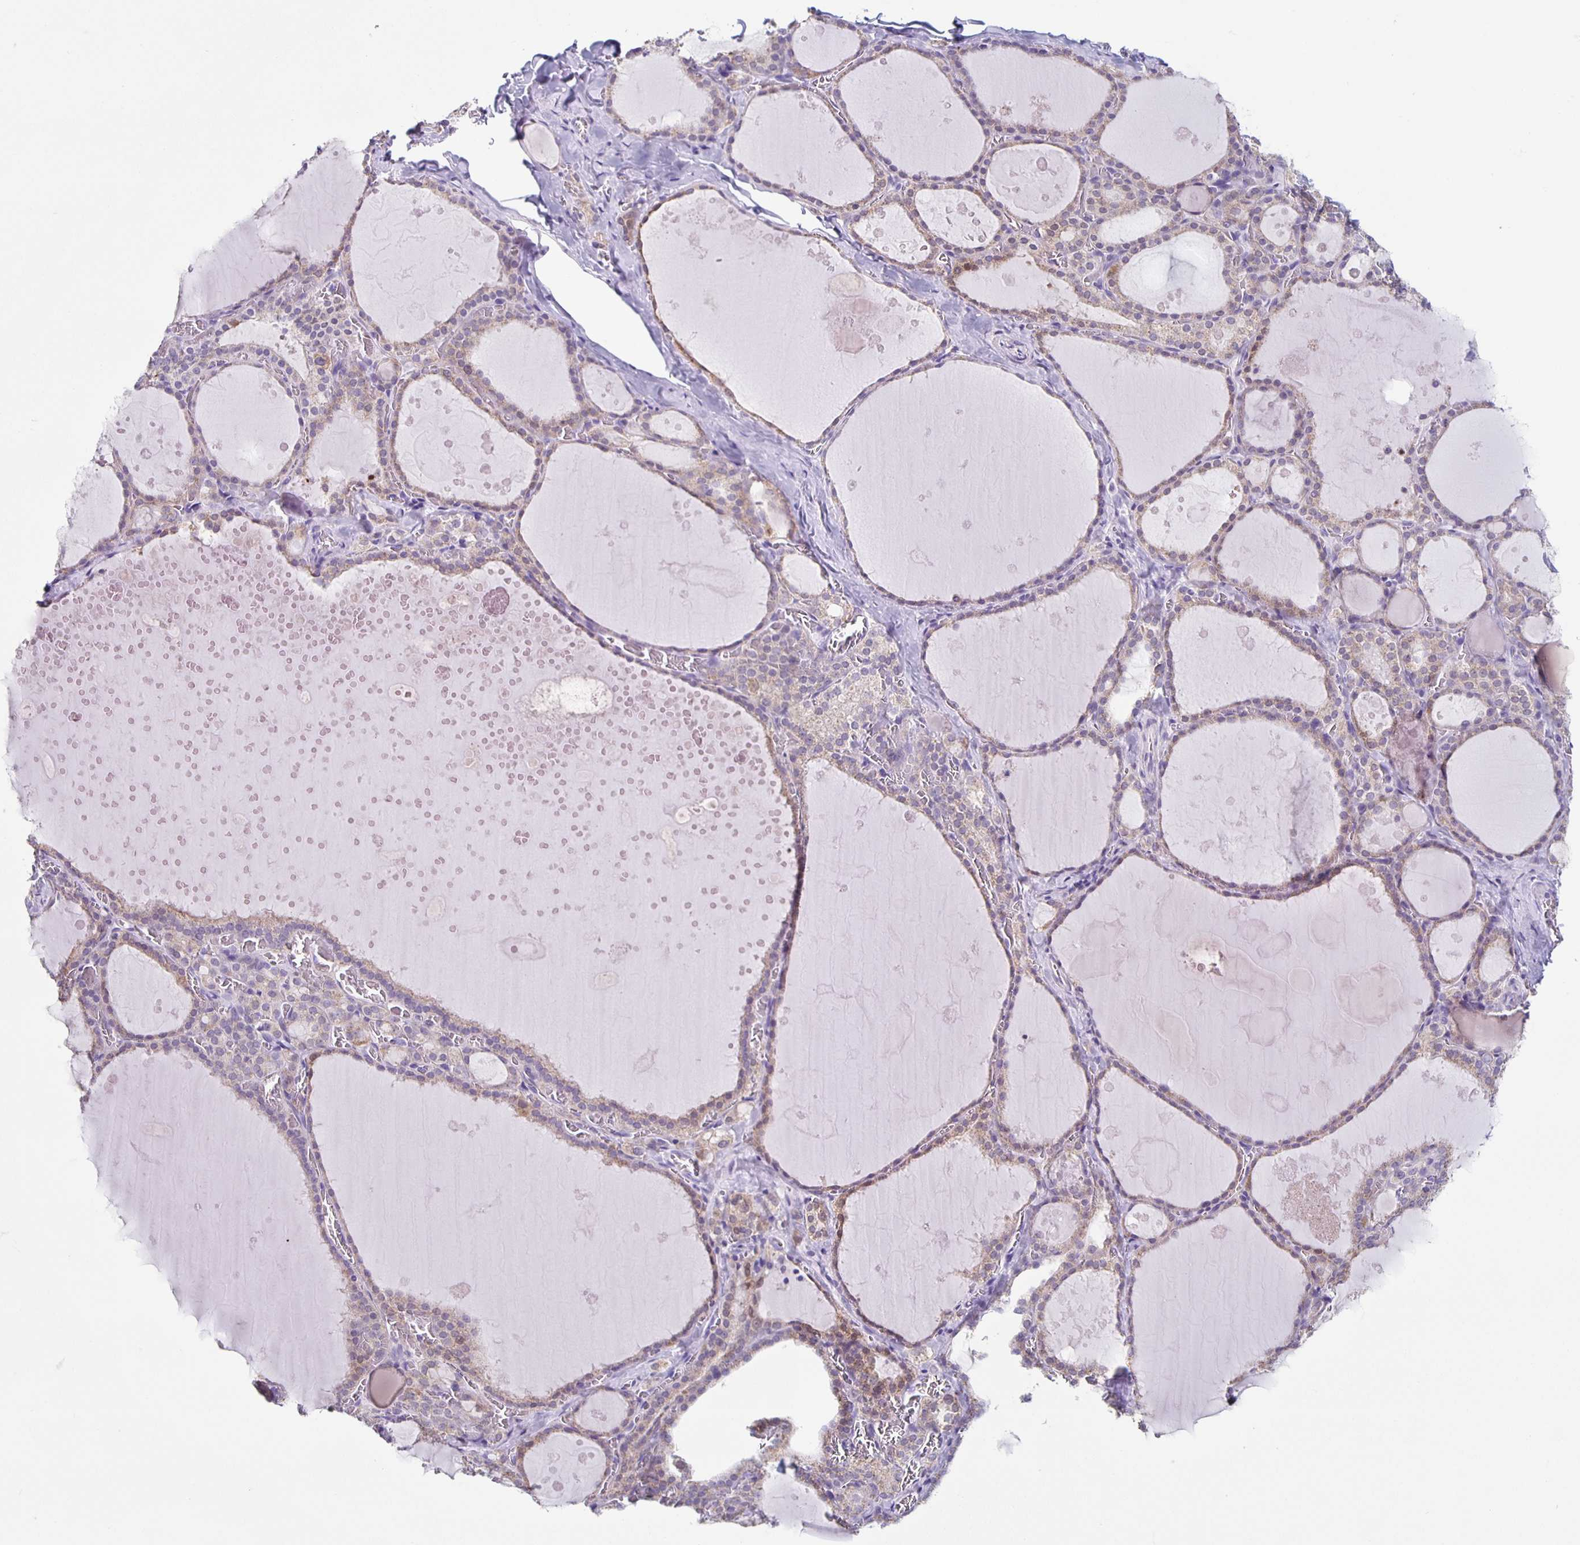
{"staining": {"intensity": "weak", "quantity": "25%-75%", "location": "cytoplasmic/membranous"}, "tissue": "thyroid gland", "cell_type": "Glandular cells", "image_type": "normal", "snomed": [{"axis": "morphology", "description": "Normal tissue, NOS"}, {"axis": "topography", "description": "Thyroid gland"}], "caption": "Protein expression analysis of unremarkable human thyroid gland reveals weak cytoplasmic/membranous positivity in approximately 25%-75% of glandular cells. (brown staining indicates protein expression, while blue staining denotes nuclei).", "gene": "TPPP", "patient": {"sex": "male", "age": 56}}